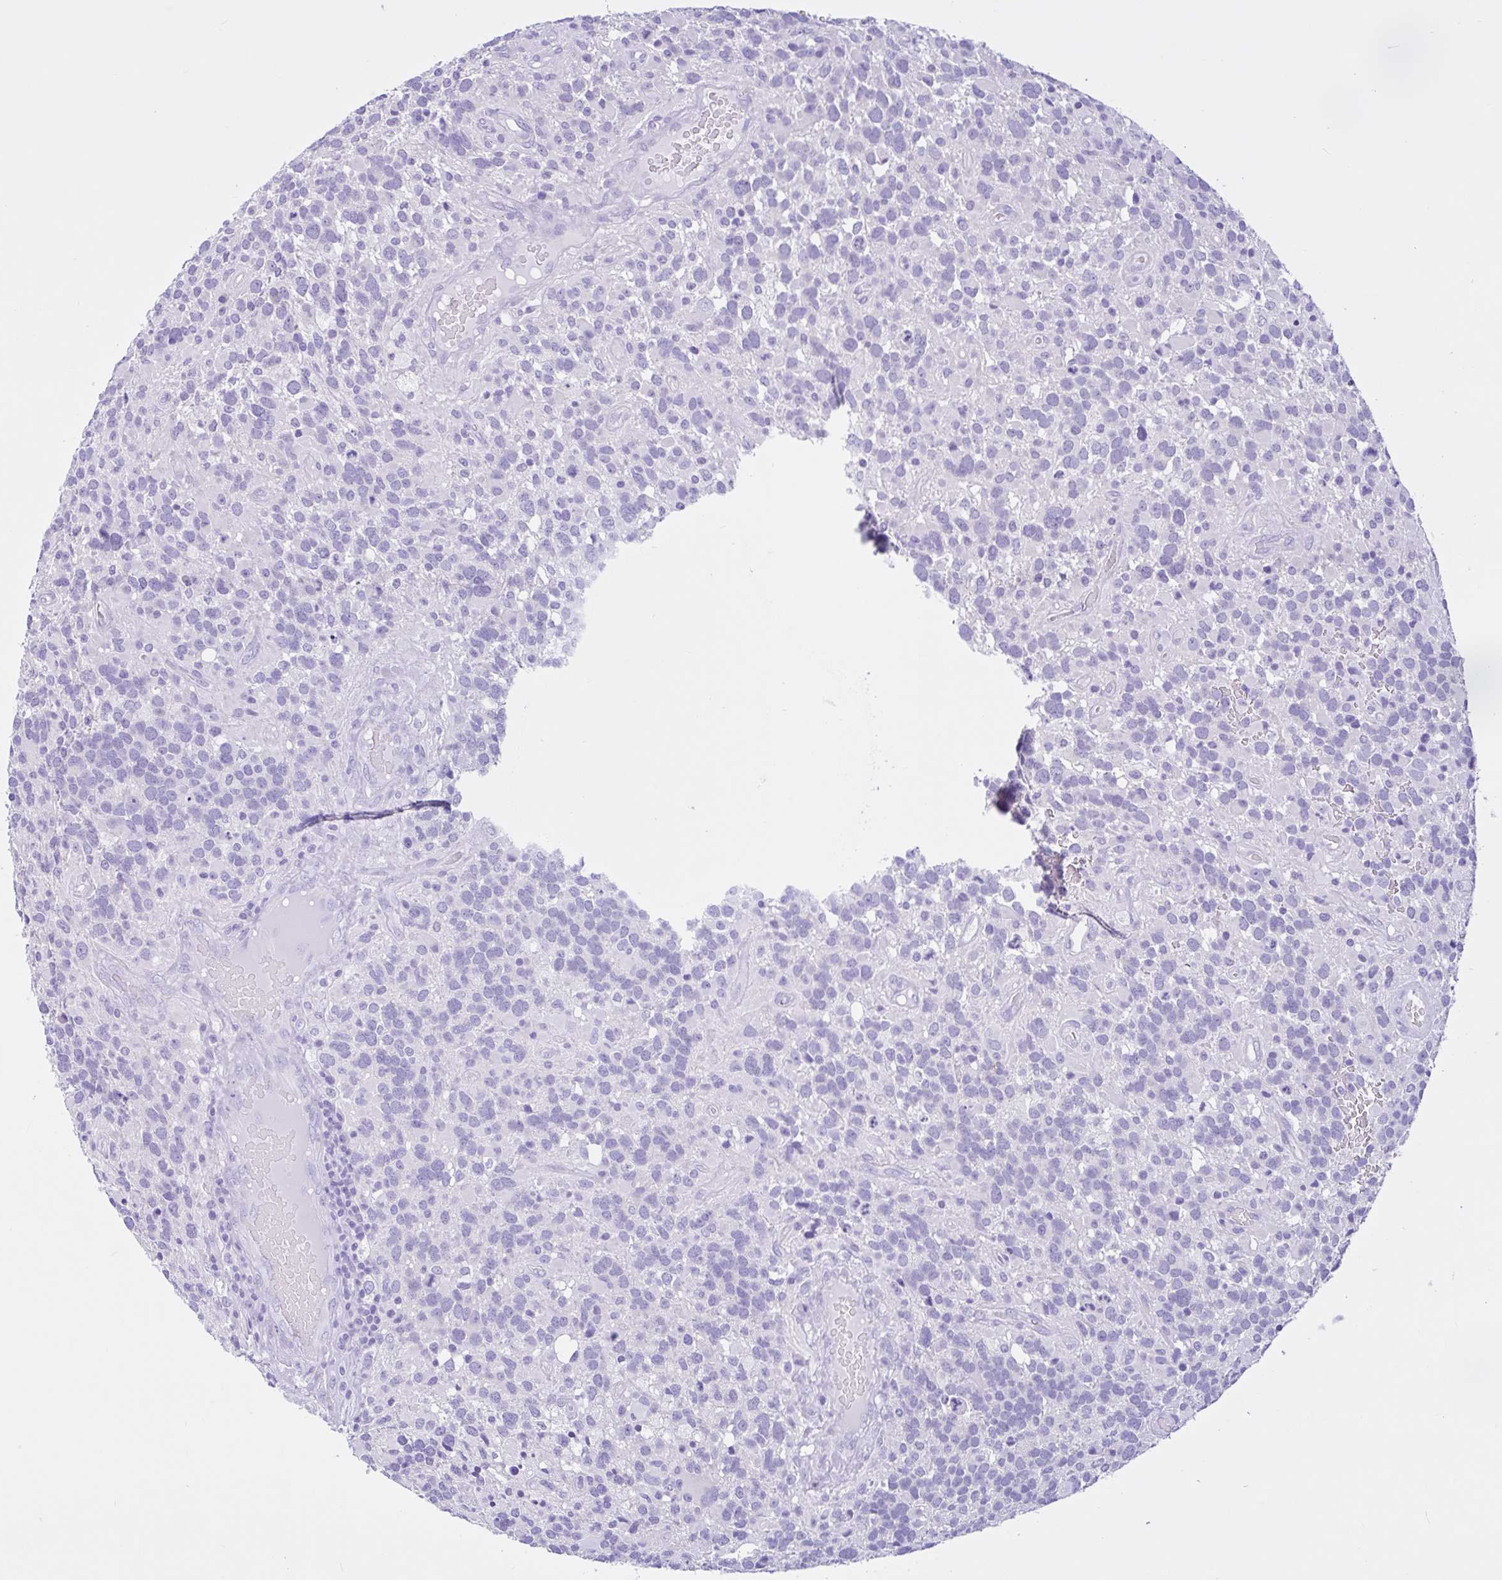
{"staining": {"intensity": "negative", "quantity": "none", "location": "none"}, "tissue": "glioma", "cell_type": "Tumor cells", "image_type": "cancer", "snomed": [{"axis": "morphology", "description": "Glioma, malignant, High grade"}, {"axis": "topography", "description": "Brain"}], "caption": "DAB immunohistochemical staining of glioma shows no significant staining in tumor cells. The staining is performed using DAB (3,3'-diaminobenzidine) brown chromogen with nuclei counter-stained in using hematoxylin.", "gene": "CYP19A1", "patient": {"sex": "female", "age": 40}}